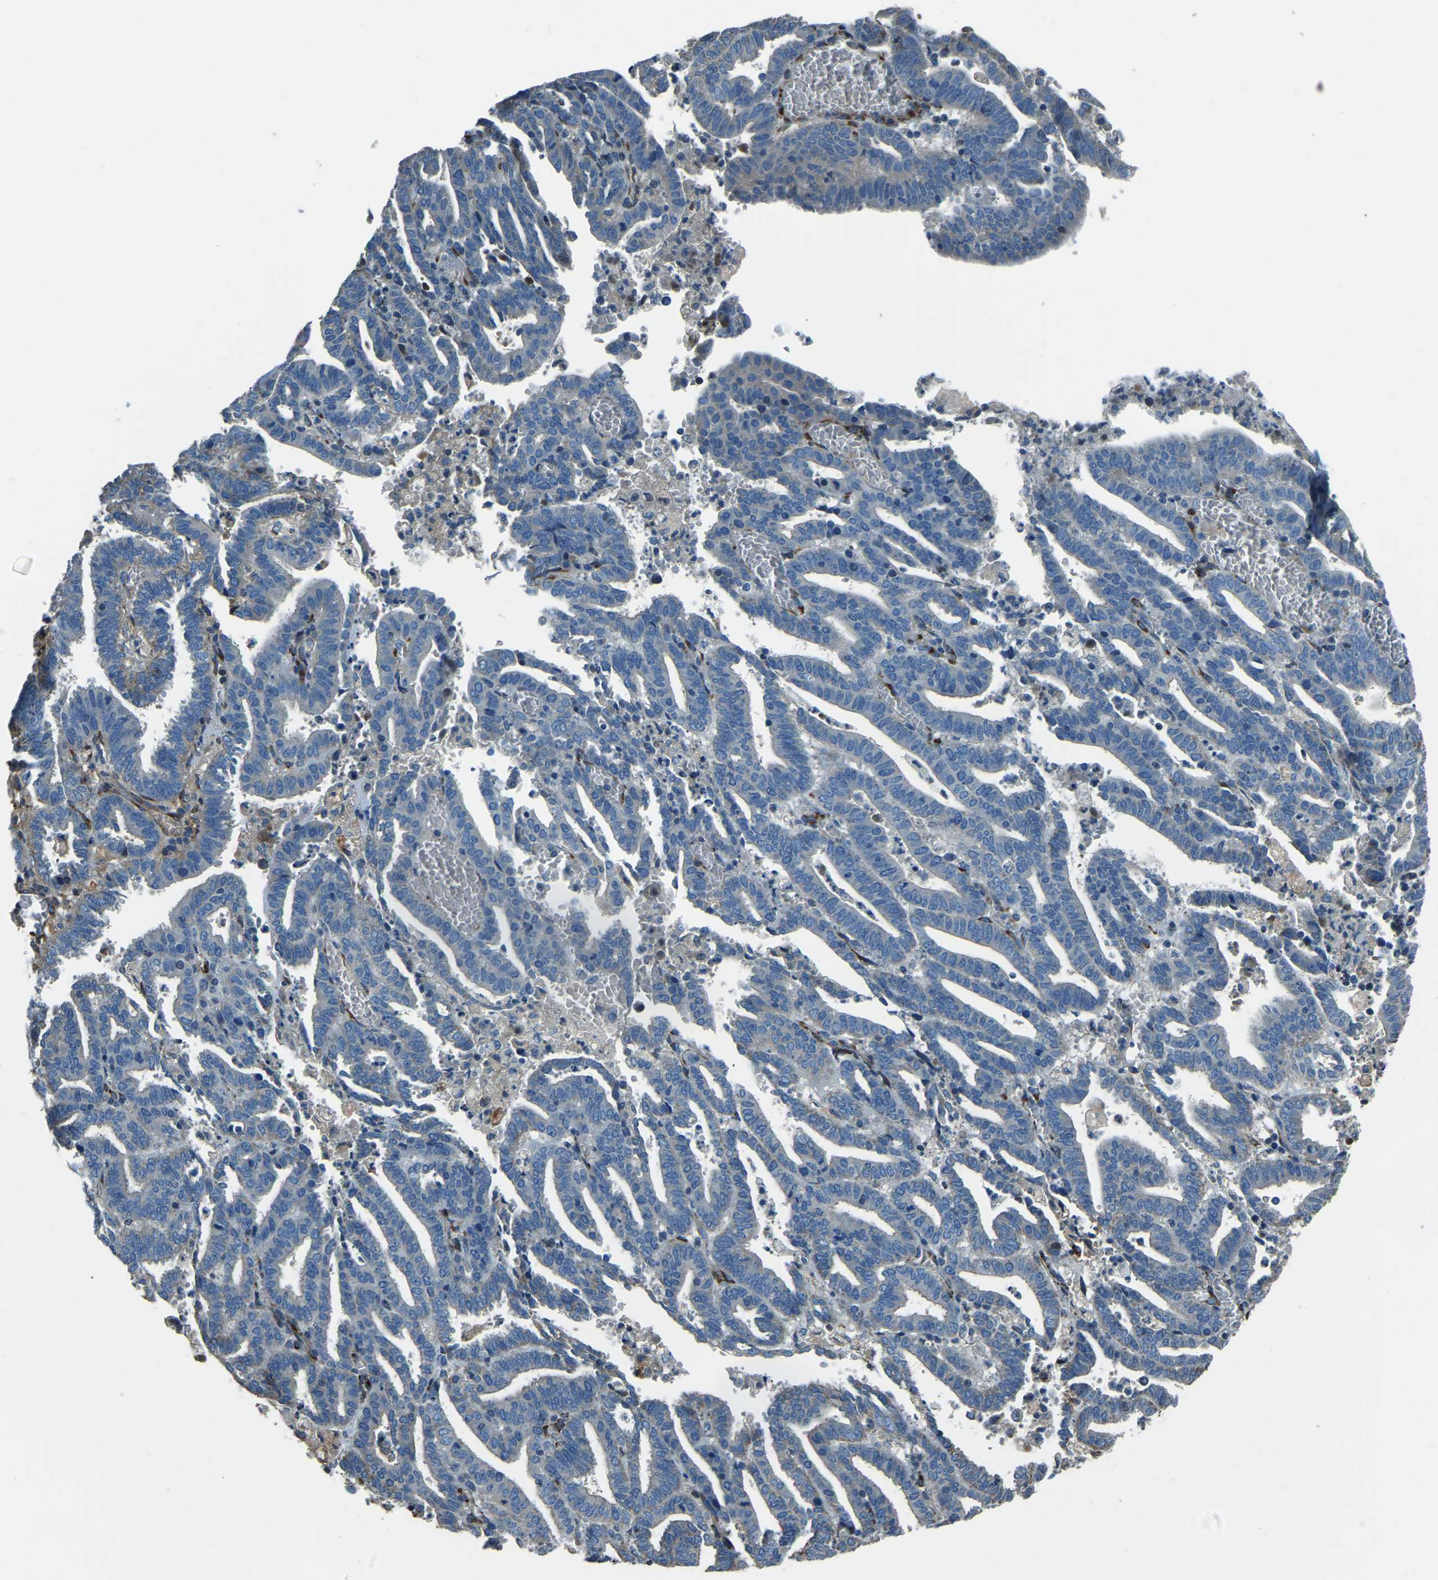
{"staining": {"intensity": "negative", "quantity": "none", "location": "none"}, "tissue": "endometrial cancer", "cell_type": "Tumor cells", "image_type": "cancer", "snomed": [{"axis": "morphology", "description": "Adenocarcinoma, NOS"}, {"axis": "topography", "description": "Uterus"}], "caption": "DAB (3,3'-diaminobenzidine) immunohistochemical staining of endometrial cancer displays no significant positivity in tumor cells.", "gene": "COL3A1", "patient": {"sex": "female", "age": 83}}